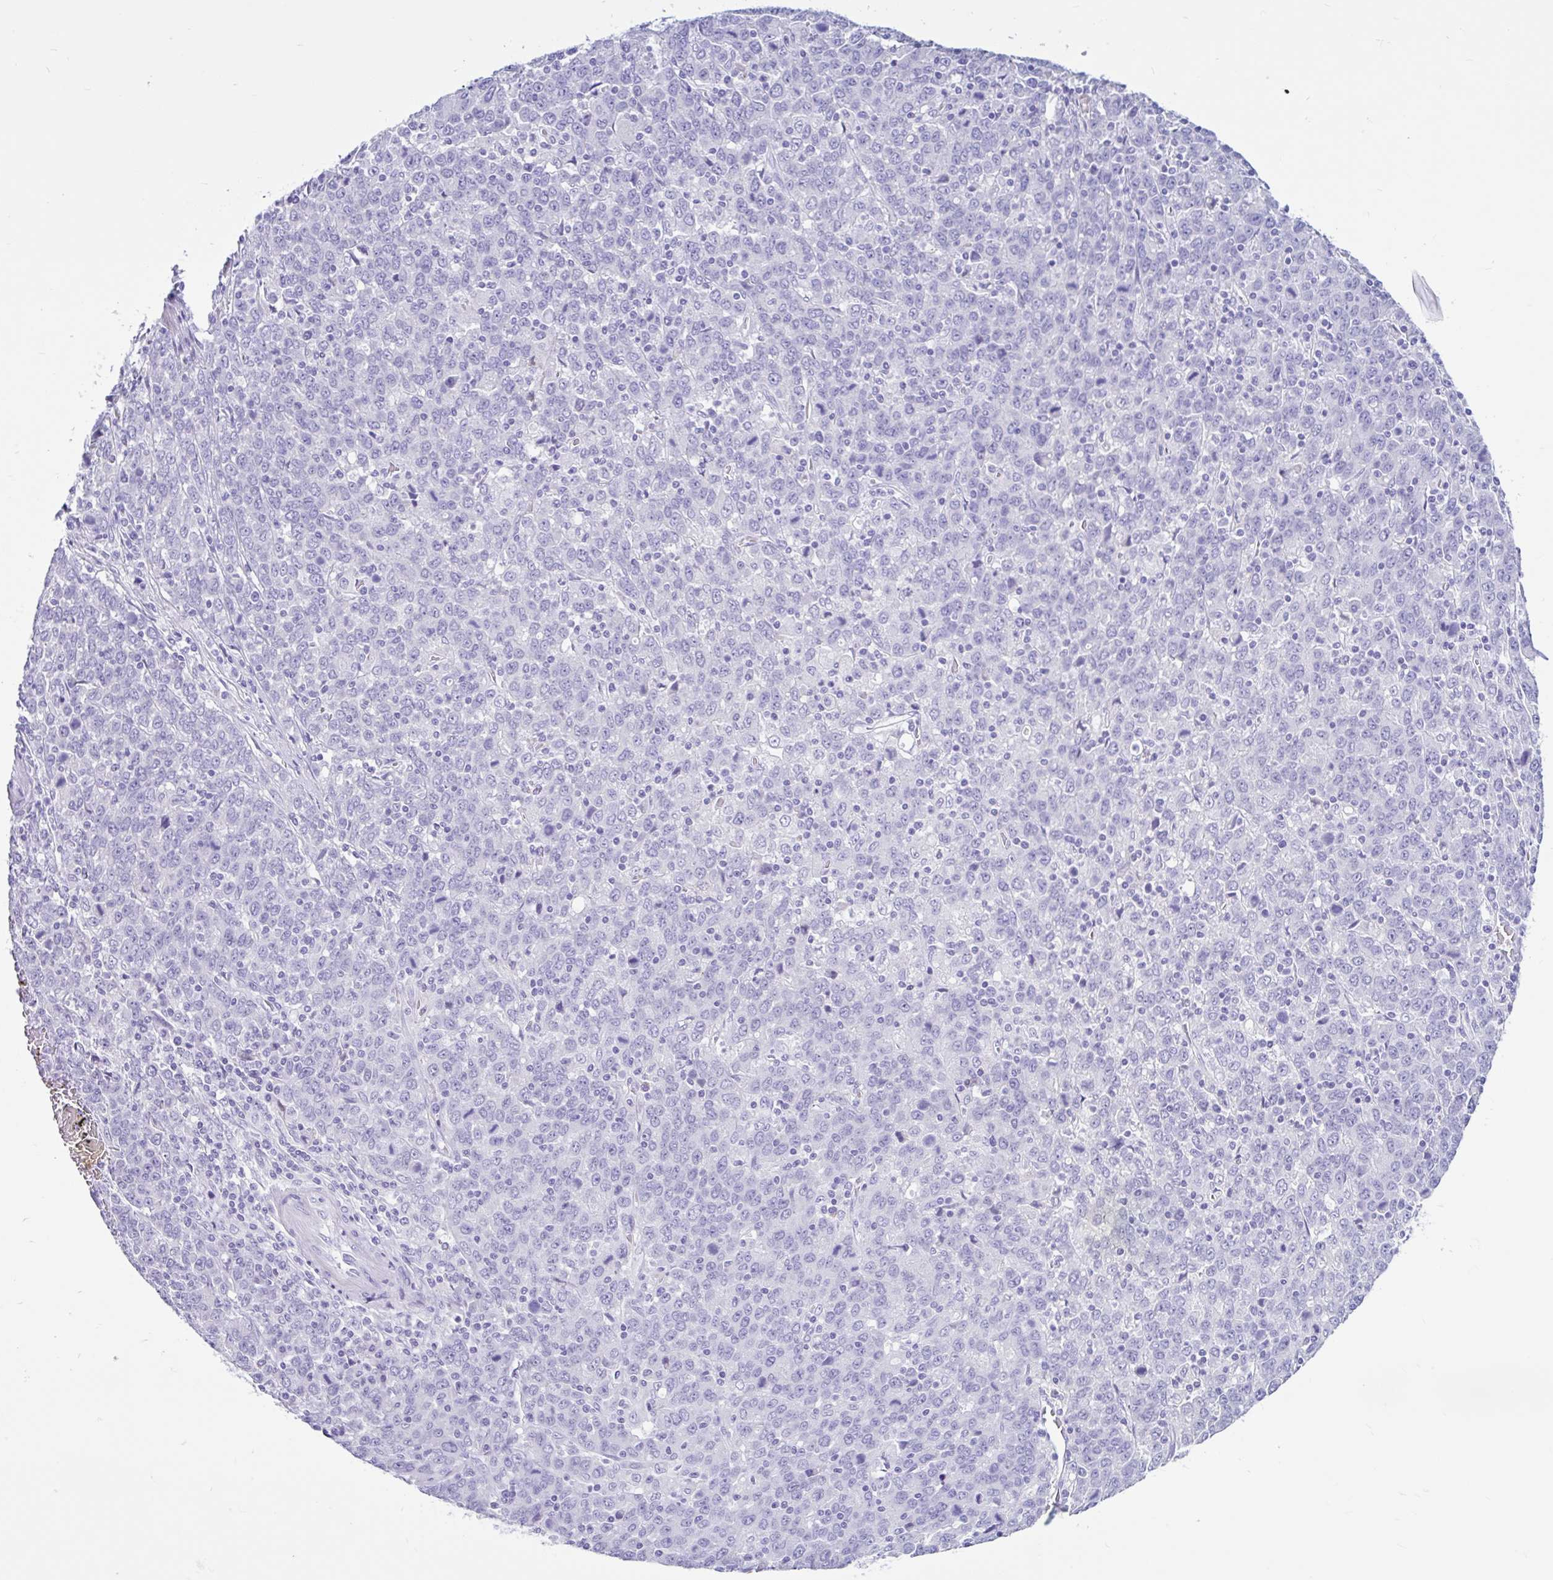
{"staining": {"intensity": "negative", "quantity": "none", "location": "none"}, "tissue": "stomach cancer", "cell_type": "Tumor cells", "image_type": "cancer", "snomed": [{"axis": "morphology", "description": "Adenocarcinoma, NOS"}, {"axis": "topography", "description": "Stomach, upper"}], "caption": "Image shows no protein positivity in tumor cells of stomach adenocarcinoma tissue.", "gene": "CYP19A1", "patient": {"sex": "male", "age": 69}}